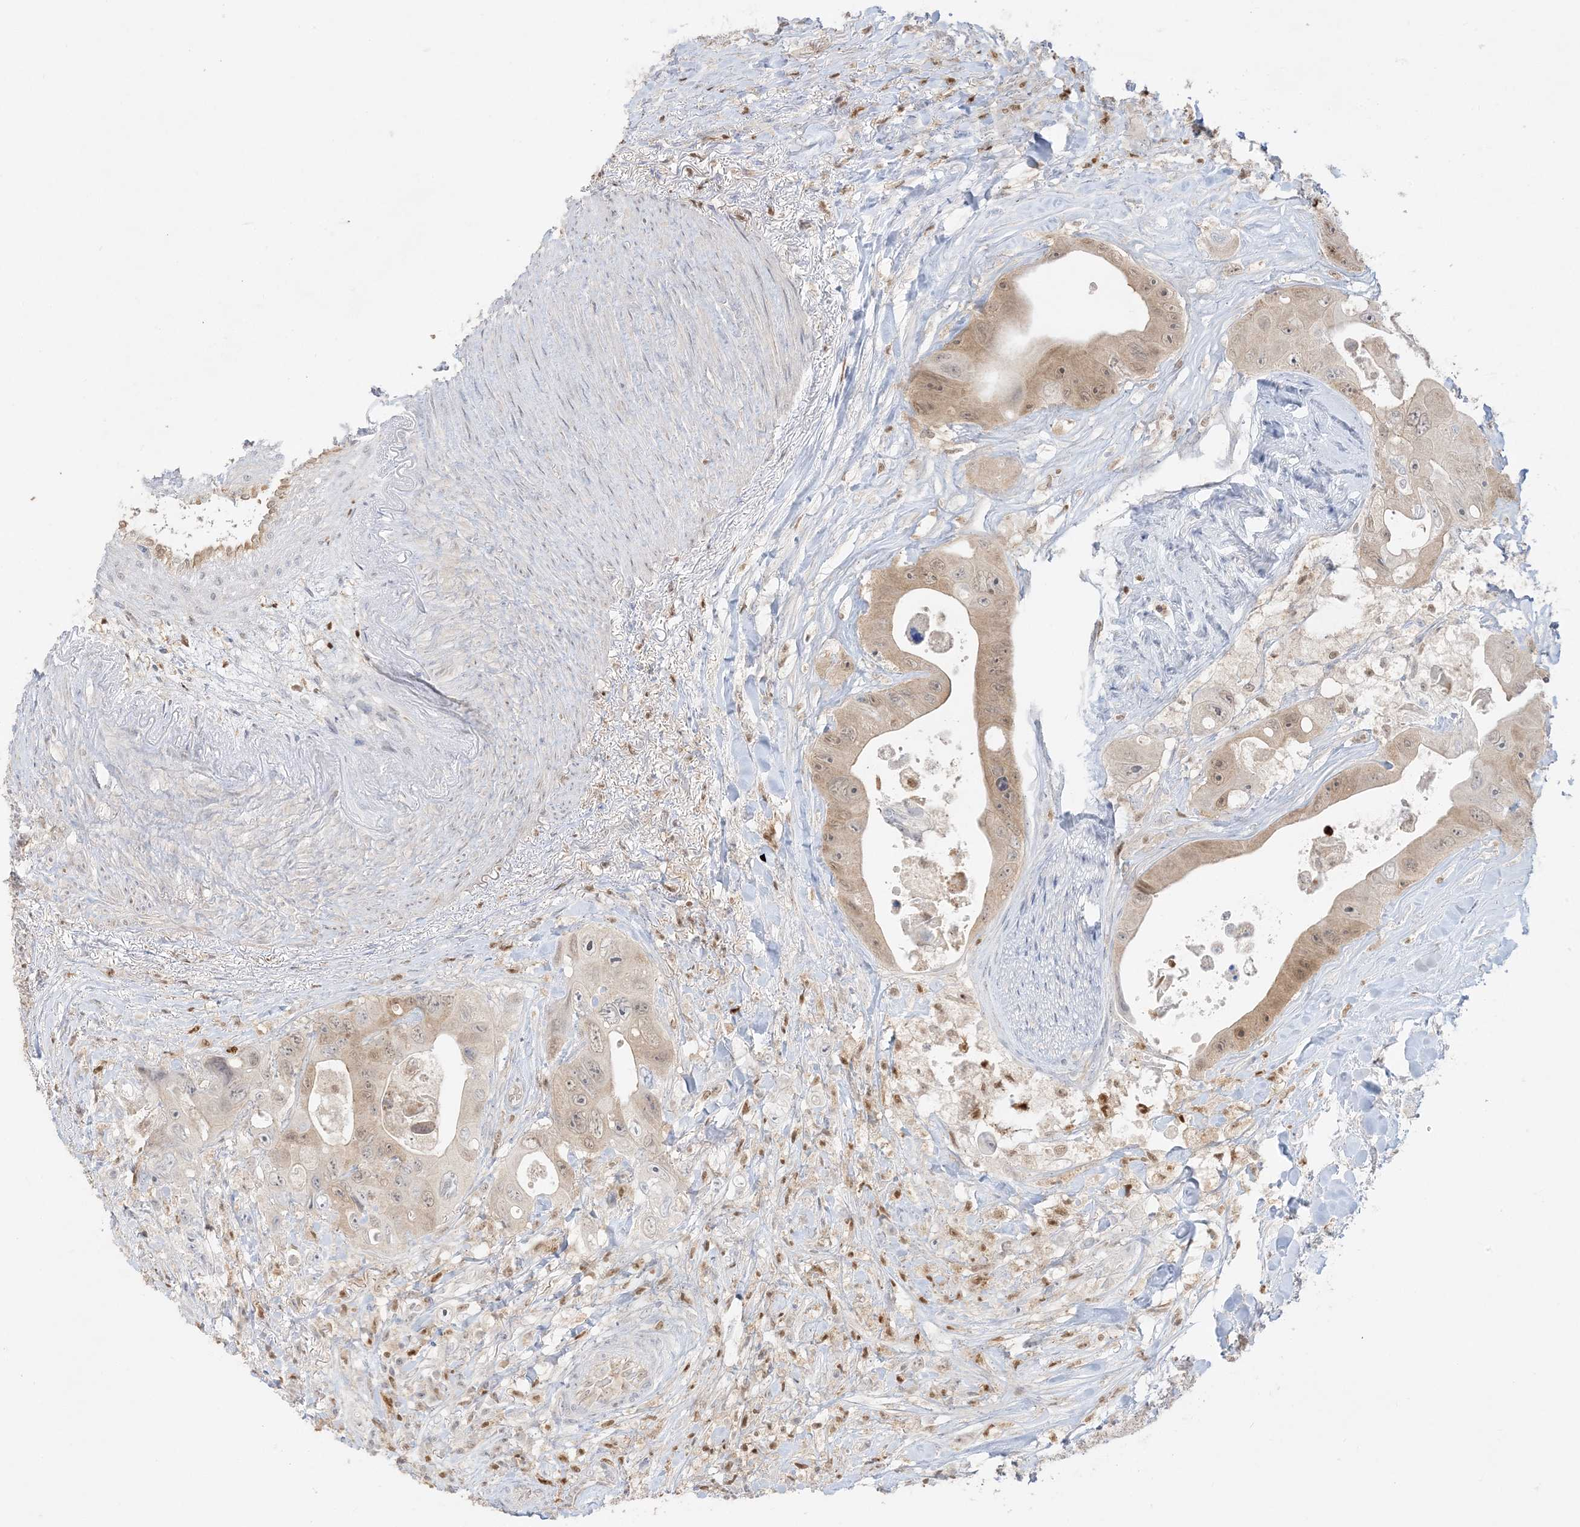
{"staining": {"intensity": "moderate", "quantity": "25%-75%", "location": "cytoplasmic/membranous,nuclear"}, "tissue": "colorectal cancer", "cell_type": "Tumor cells", "image_type": "cancer", "snomed": [{"axis": "morphology", "description": "Adenocarcinoma, NOS"}, {"axis": "topography", "description": "Colon"}], "caption": "Immunohistochemical staining of human colorectal adenocarcinoma displays moderate cytoplasmic/membranous and nuclear protein positivity in approximately 25%-75% of tumor cells.", "gene": "GCA", "patient": {"sex": "female", "age": 46}}